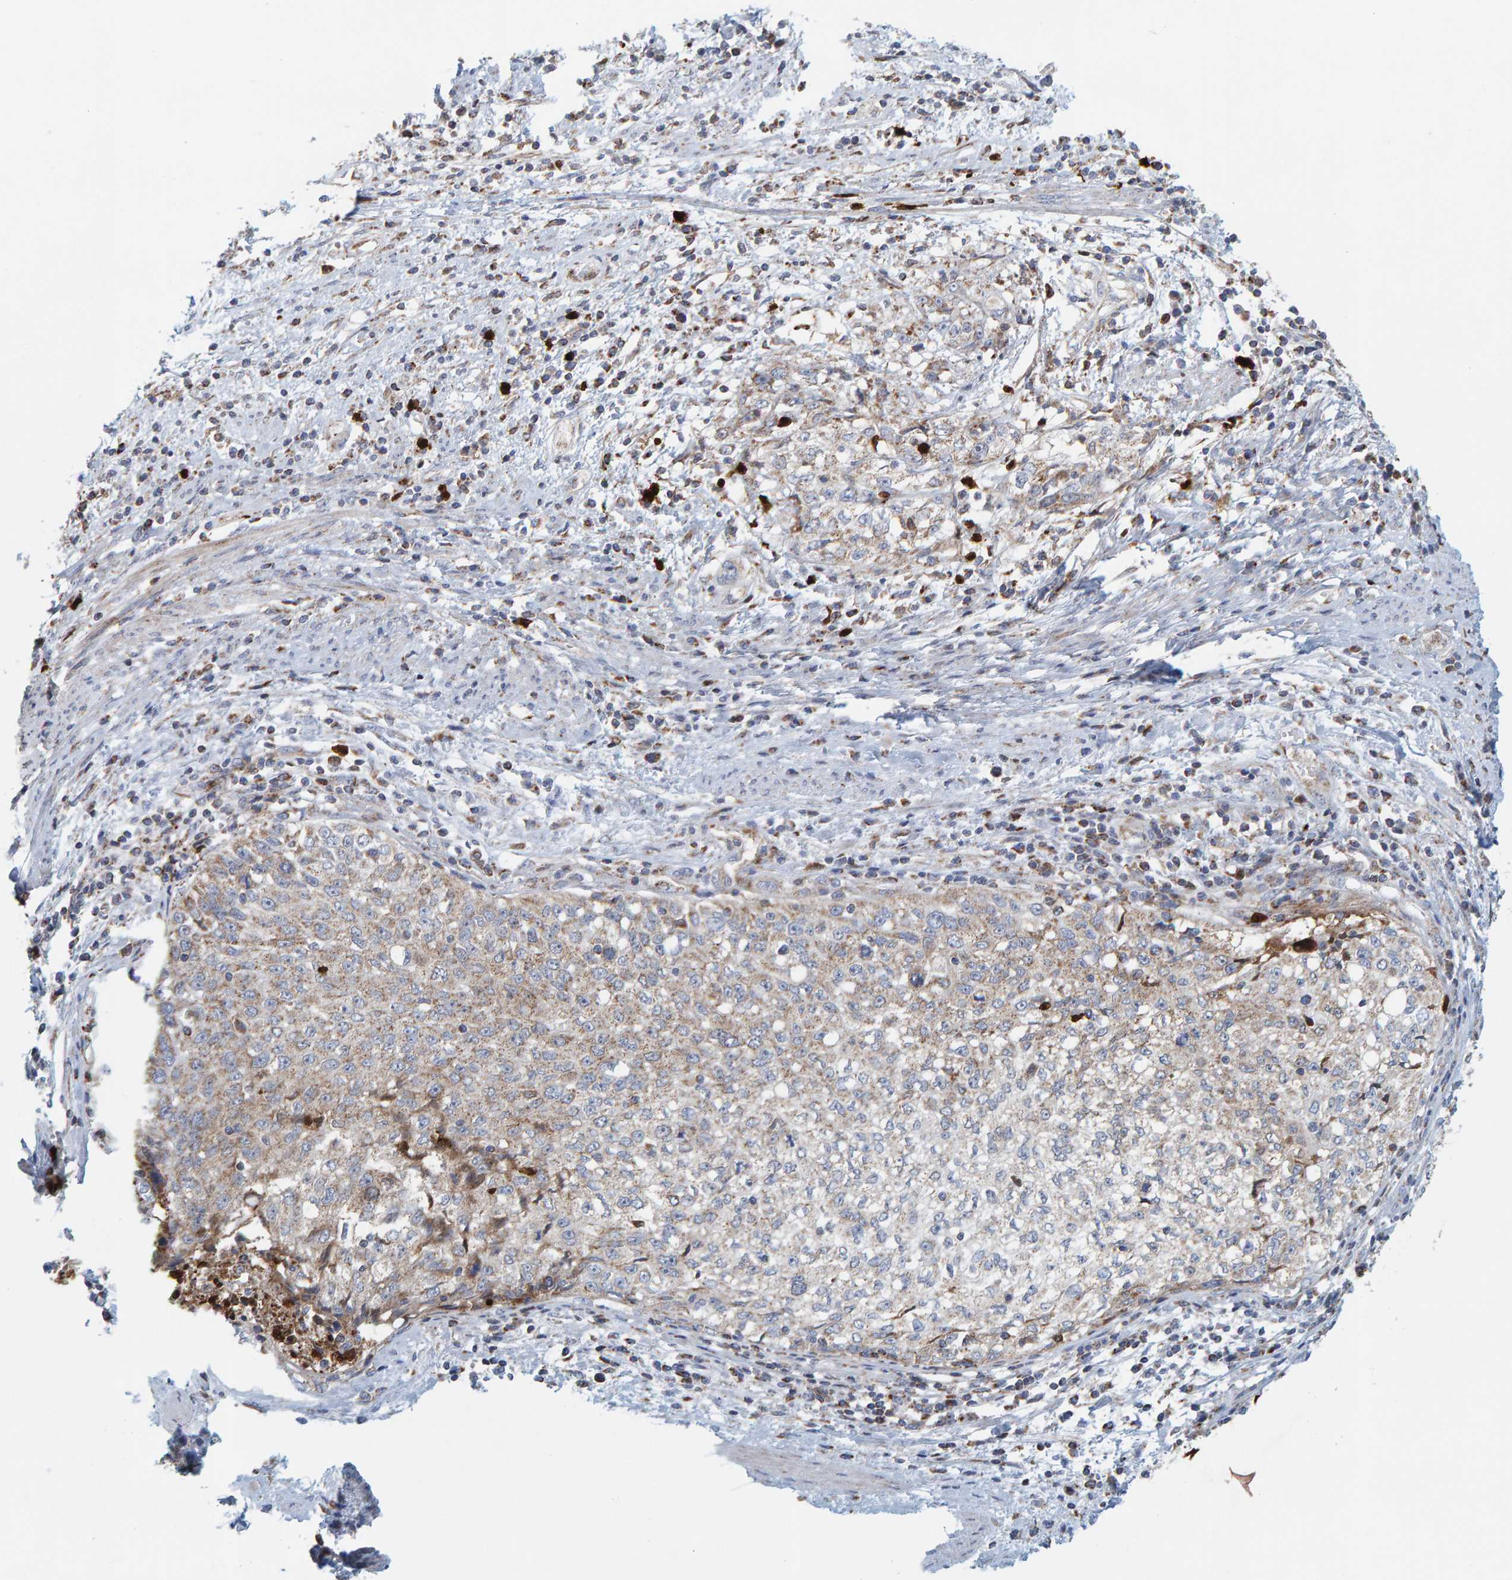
{"staining": {"intensity": "weak", "quantity": ">75%", "location": "cytoplasmic/membranous"}, "tissue": "cervical cancer", "cell_type": "Tumor cells", "image_type": "cancer", "snomed": [{"axis": "morphology", "description": "Squamous cell carcinoma, NOS"}, {"axis": "topography", "description": "Cervix"}], "caption": "Weak cytoplasmic/membranous expression for a protein is seen in approximately >75% of tumor cells of cervical squamous cell carcinoma using immunohistochemistry (IHC).", "gene": "B9D1", "patient": {"sex": "female", "age": 57}}